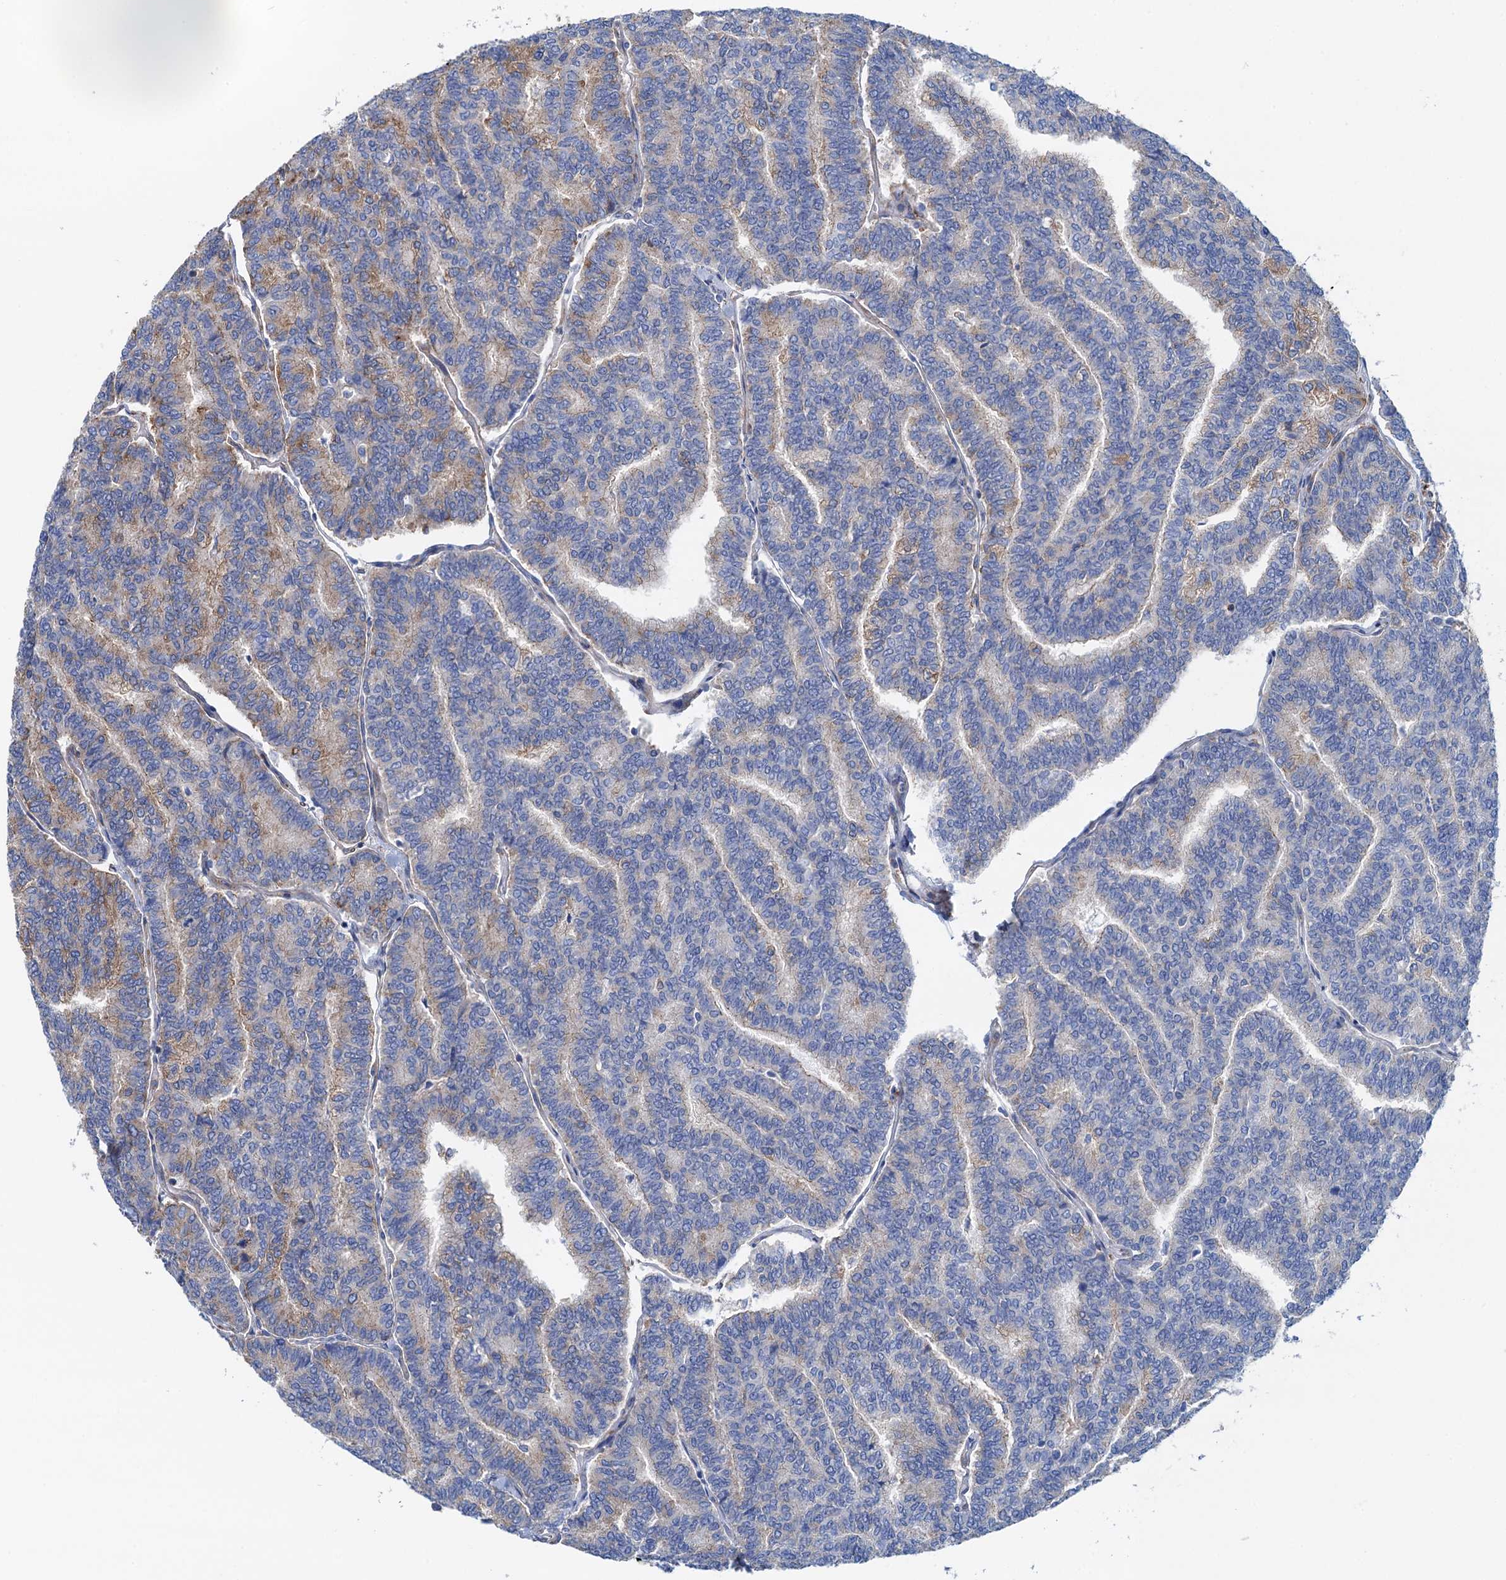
{"staining": {"intensity": "weak", "quantity": "<25%", "location": "cytoplasmic/membranous"}, "tissue": "thyroid cancer", "cell_type": "Tumor cells", "image_type": "cancer", "snomed": [{"axis": "morphology", "description": "Papillary adenocarcinoma, NOS"}, {"axis": "topography", "description": "Thyroid gland"}], "caption": "Tumor cells show no significant expression in papillary adenocarcinoma (thyroid).", "gene": "SLC12A7", "patient": {"sex": "female", "age": 35}}